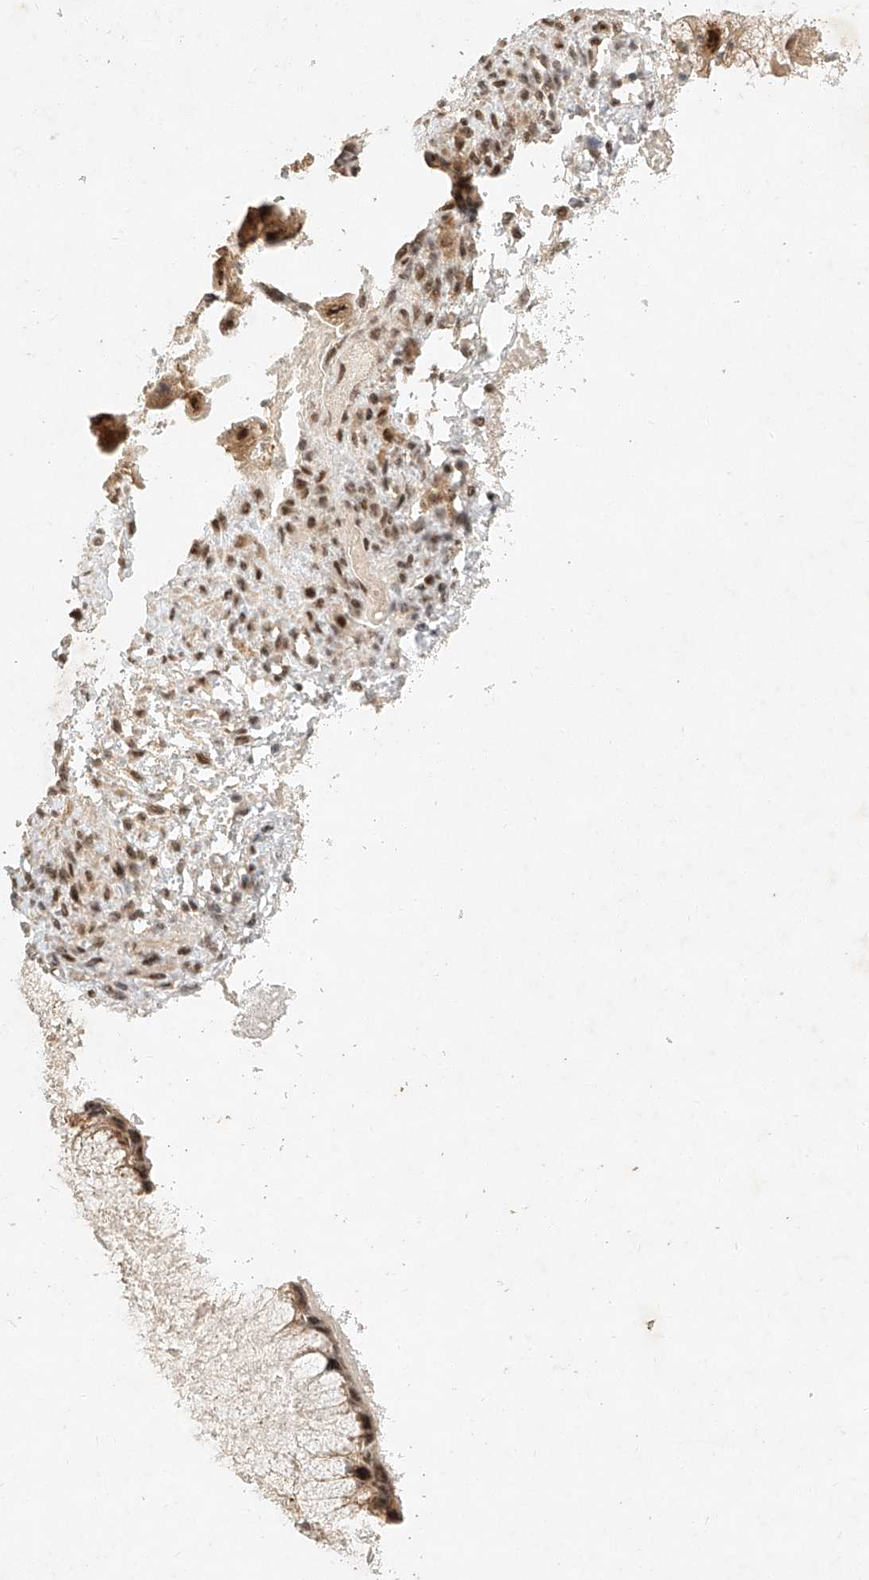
{"staining": {"intensity": "moderate", "quantity": ">75%", "location": "cytoplasmic/membranous,nuclear"}, "tissue": "ovarian cancer", "cell_type": "Tumor cells", "image_type": "cancer", "snomed": [{"axis": "morphology", "description": "Cystadenocarcinoma, mucinous, NOS"}, {"axis": "topography", "description": "Ovary"}], "caption": "Human mucinous cystadenocarcinoma (ovarian) stained with a protein marker reveals moderate staining in tumor cells.", "gene": "CXorf58", "patient": {"sex": "female", "age": 37}}